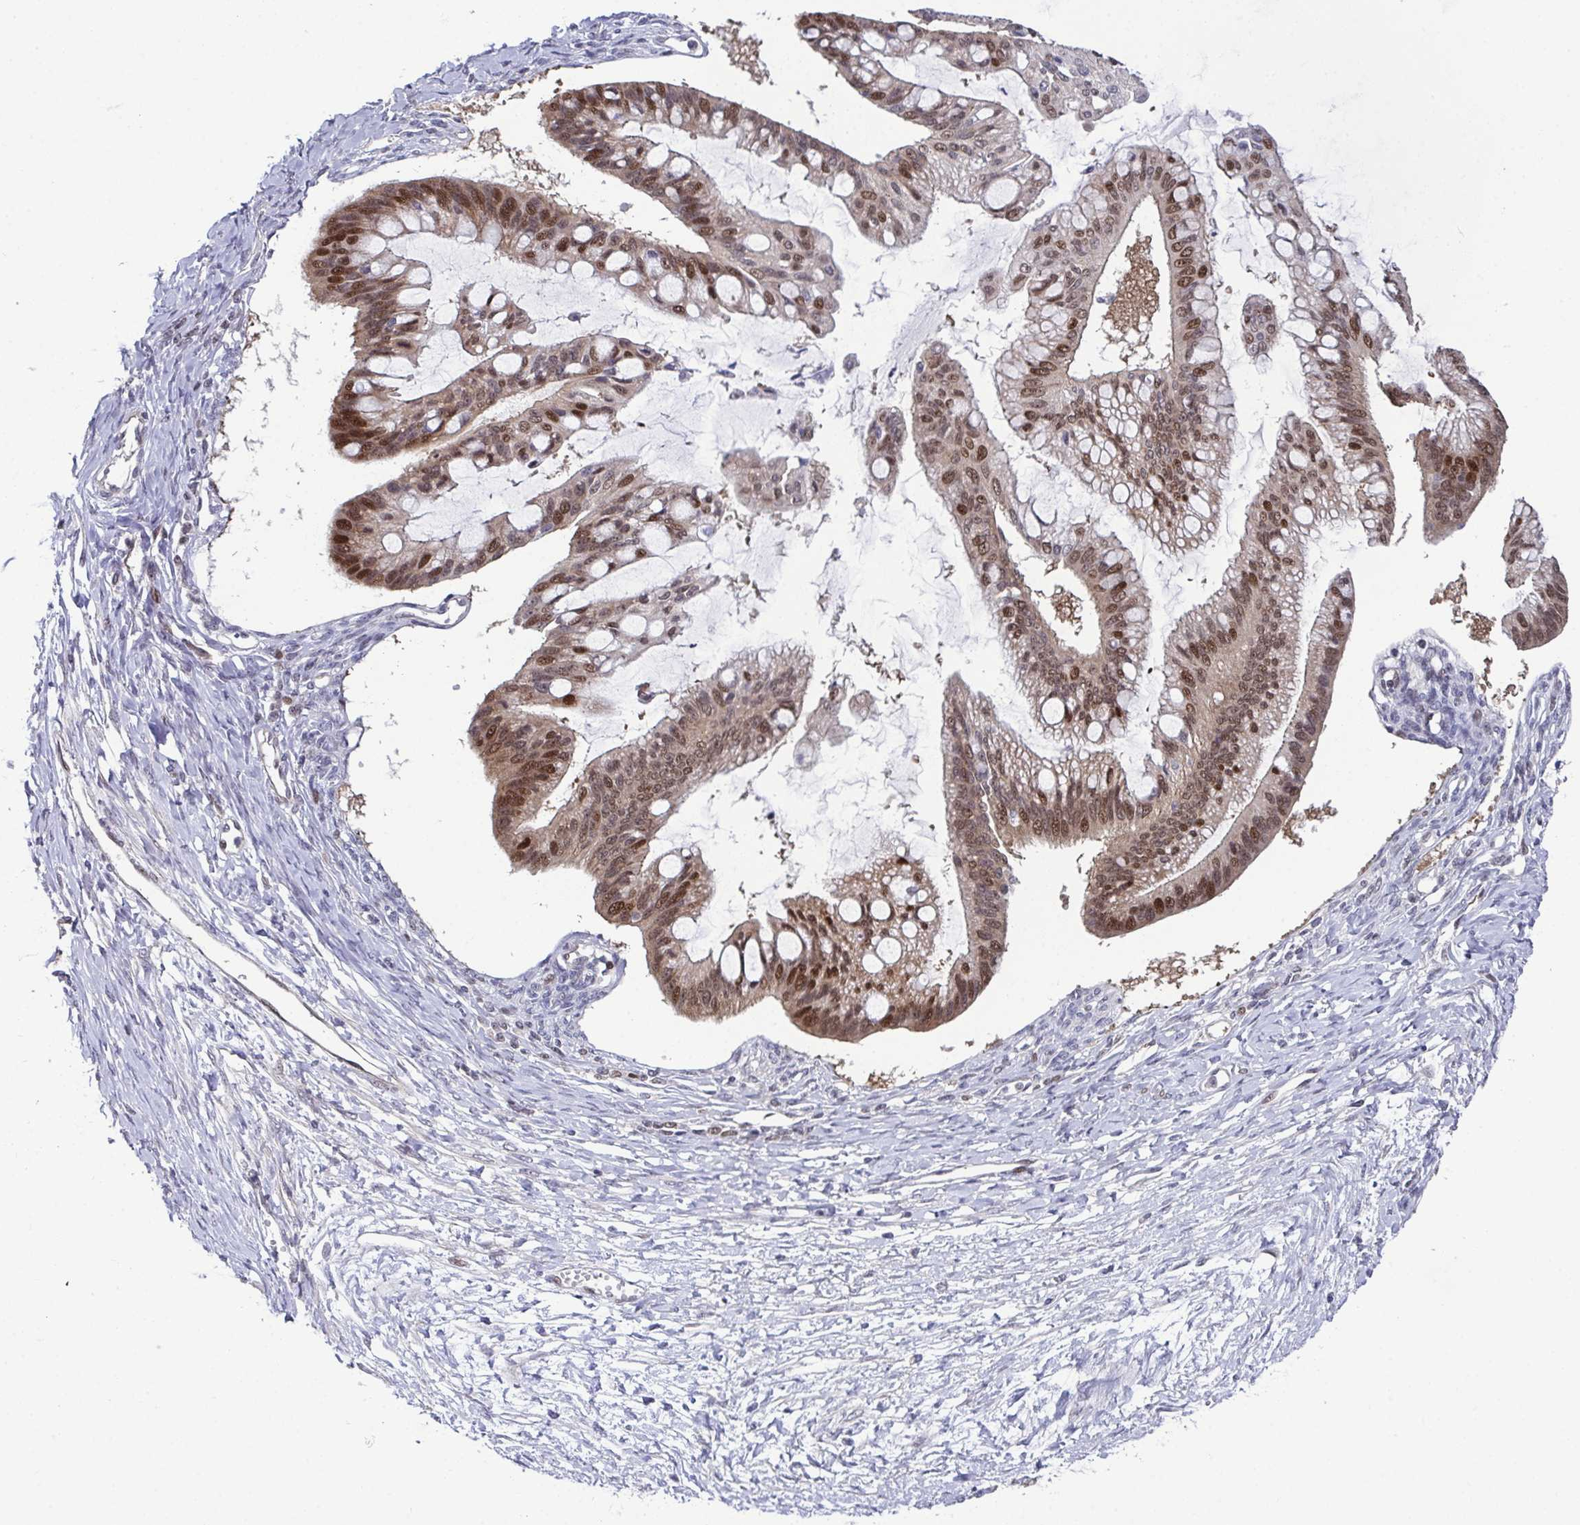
{"staining": {"intensity": "moderate", "quantity": ">75%", "location": "nuclear"}, "tissue": "ovarian cancer", "cell_type": "Tumor cells", "image_type": "cancer", "snomed": [{"axis": "morphology", "description": "Cystadenocarcinoma, mucinous, NOS"}, {"axis": "topography", "description": "Ovary"}], "caption": "A brown stain labels moderate nuclear expression of a protein in ovarian cancer (mucinous cystadenocarcinoma) tumor cells.", "gene": "DNAJB1", "patient": {"sex": "female", "age": 73}}